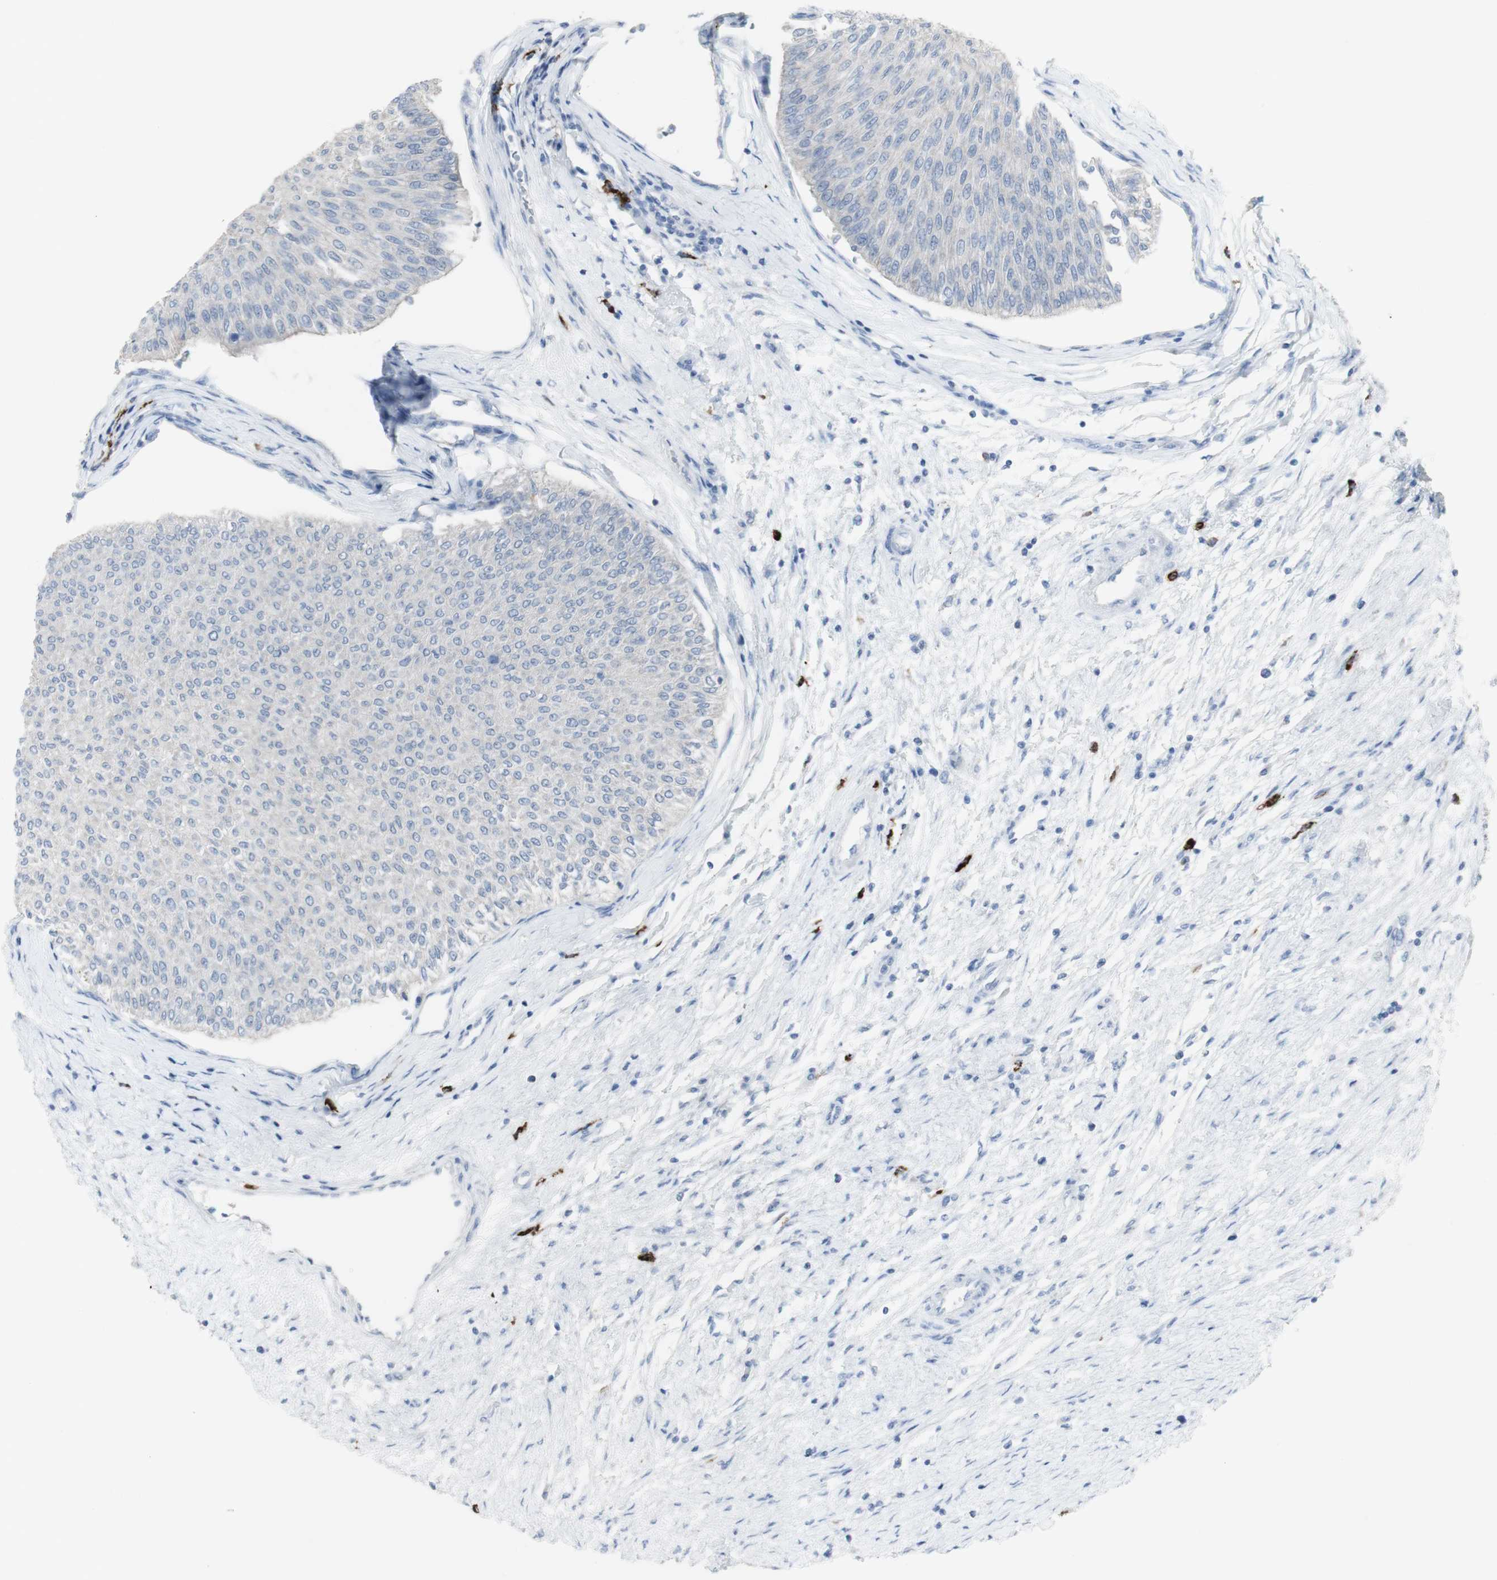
{"staining": {"intensity": "negative", "quantity": "none", "location": "none"}, "tissue": "urothelial cancer", "cell_type": "Tumor cells", "image_type": "cancer", "snomed": [{"axis": "morphology", "description": "Urothelial carcinoma, Low grade"}, {"axis": "topography", "description": "Urinary bladder"}], "caption": "A high-resolution image shows immunohistochemistry staining of urothelial carcinoma (low-grade), which shows no significant staining in tumor cells. (DAB immunohistochemistry, high magnification).", "gene": "CD207", "patient": {"sex": "male", "age": 78}}